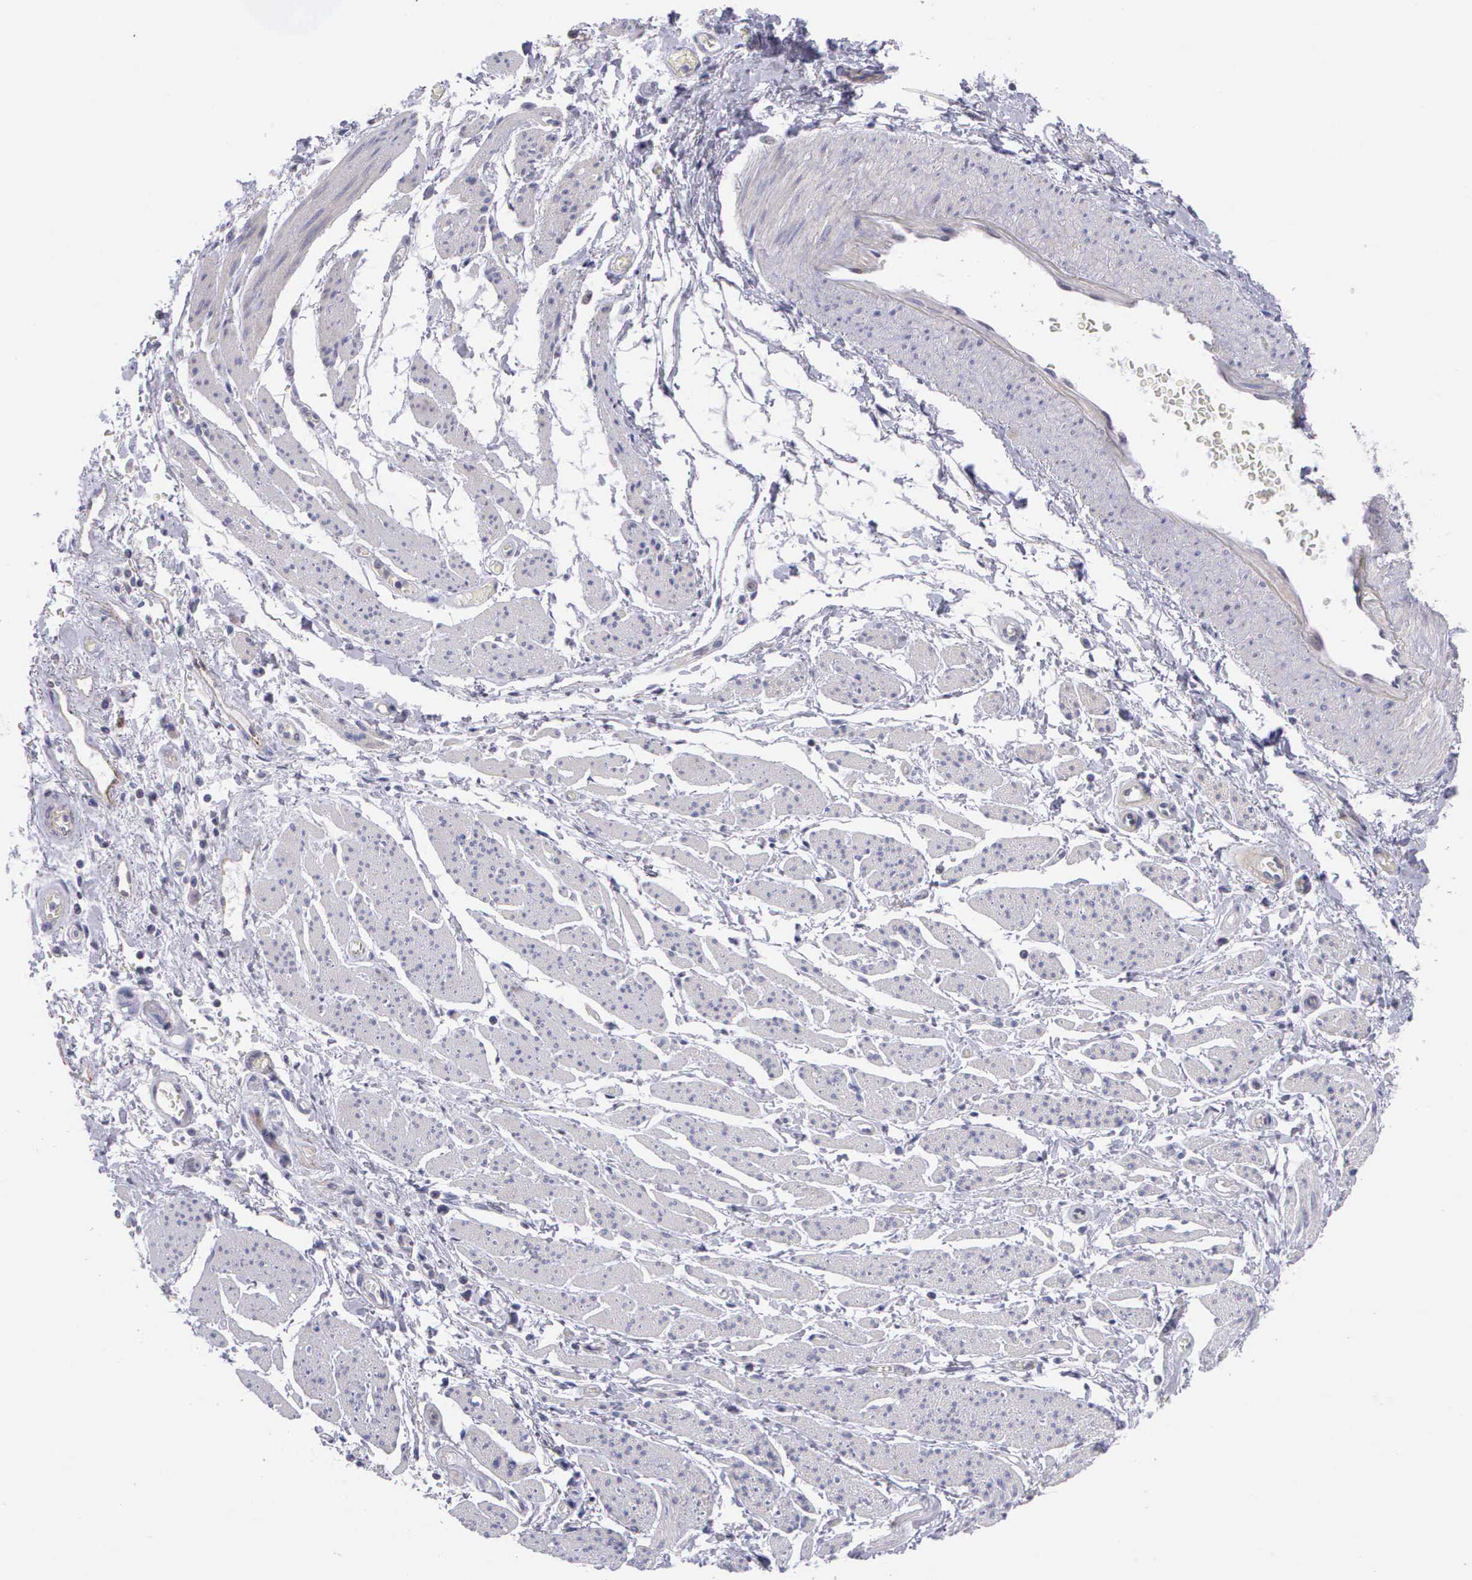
{"staining": {"intensity": "negative", "quantity": "none", "location": "none"}, "tissue": "stomach cancer", "cell_type": "Tumor cells", "image_type": "cancer", "snomed": [{"axis": "morphology", "description": "Adenocarcinoma, NOS"}, {"axis": "topography", "description": "Stomach"}], "caption": "High magnification brightfield microscopy of stomach cancer (adenocarcinoma) stained with DAB (3,3'-diaminobenzidine) (brown) and counterstained with hematoxylin (blue): tumor cells show no significant expression. (DAB (3,3'-diaminobenzidine) IHC with hematoxylin counter stain).", "gene": "MICAL3", "patient": {"sex": "female", "age": 76}}